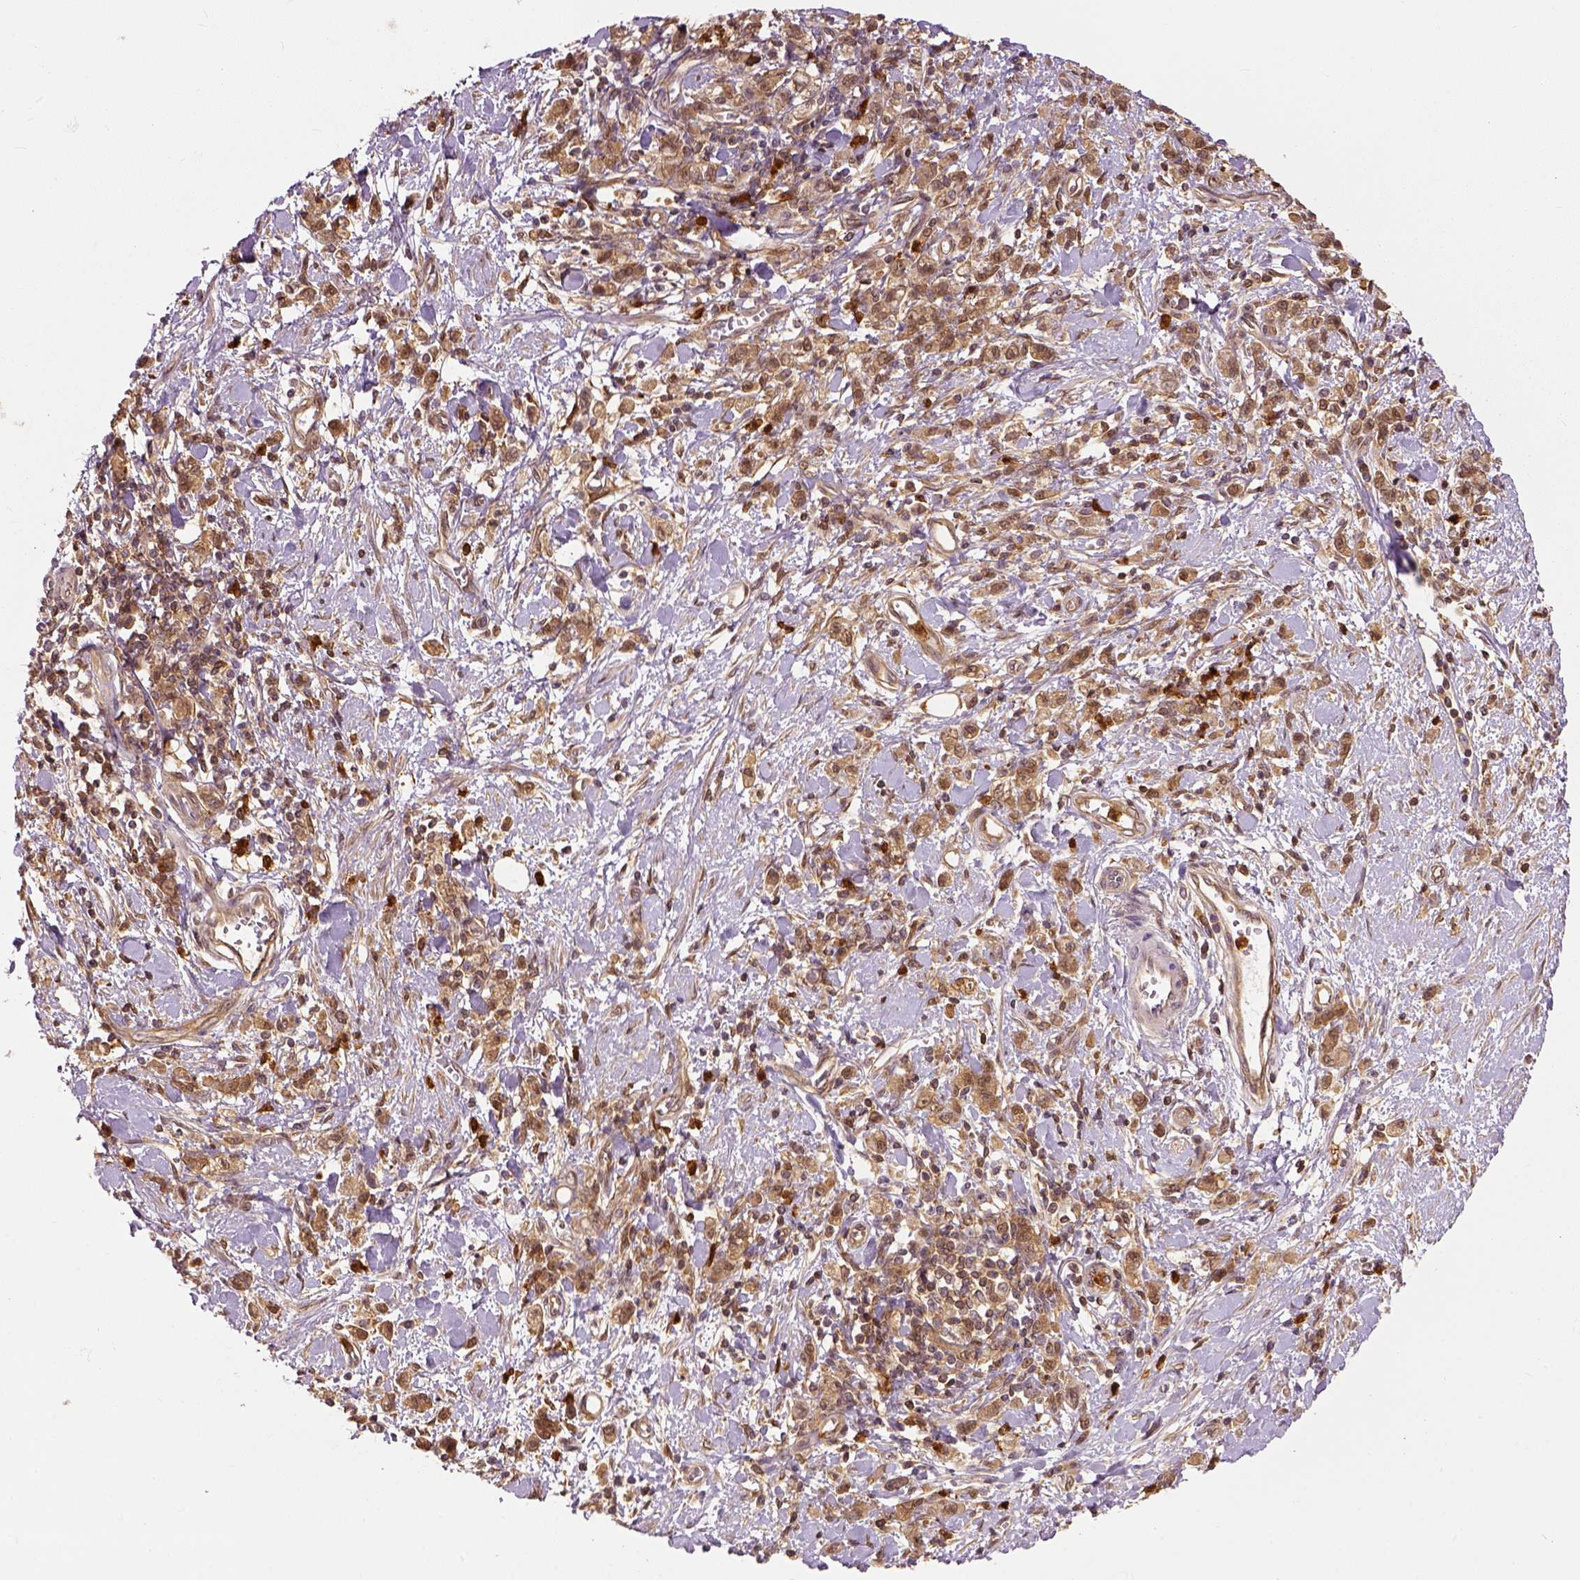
{"staining": {"intensity": "moderate", "quantity": ">75%", "location": "cytoplasmic/membranous"}, "tissue": "stomach cancer", "cell_type": "Tumor cells", "image_type": "cancer", "snomed": [{"axis": "morphology", "description": "Adenocarcinoma, NOS"}, {"axis": "topography", "description": "Stomach"}], "caption": "The image shows immunohistochemical staining of stomach adenocarcinoma. There is moderate cytoplasmic/membranous staining is identified in approximately >75% of tumor cells.", "gene": "GPI", "patient": {"sex": "male", "age": 77}}